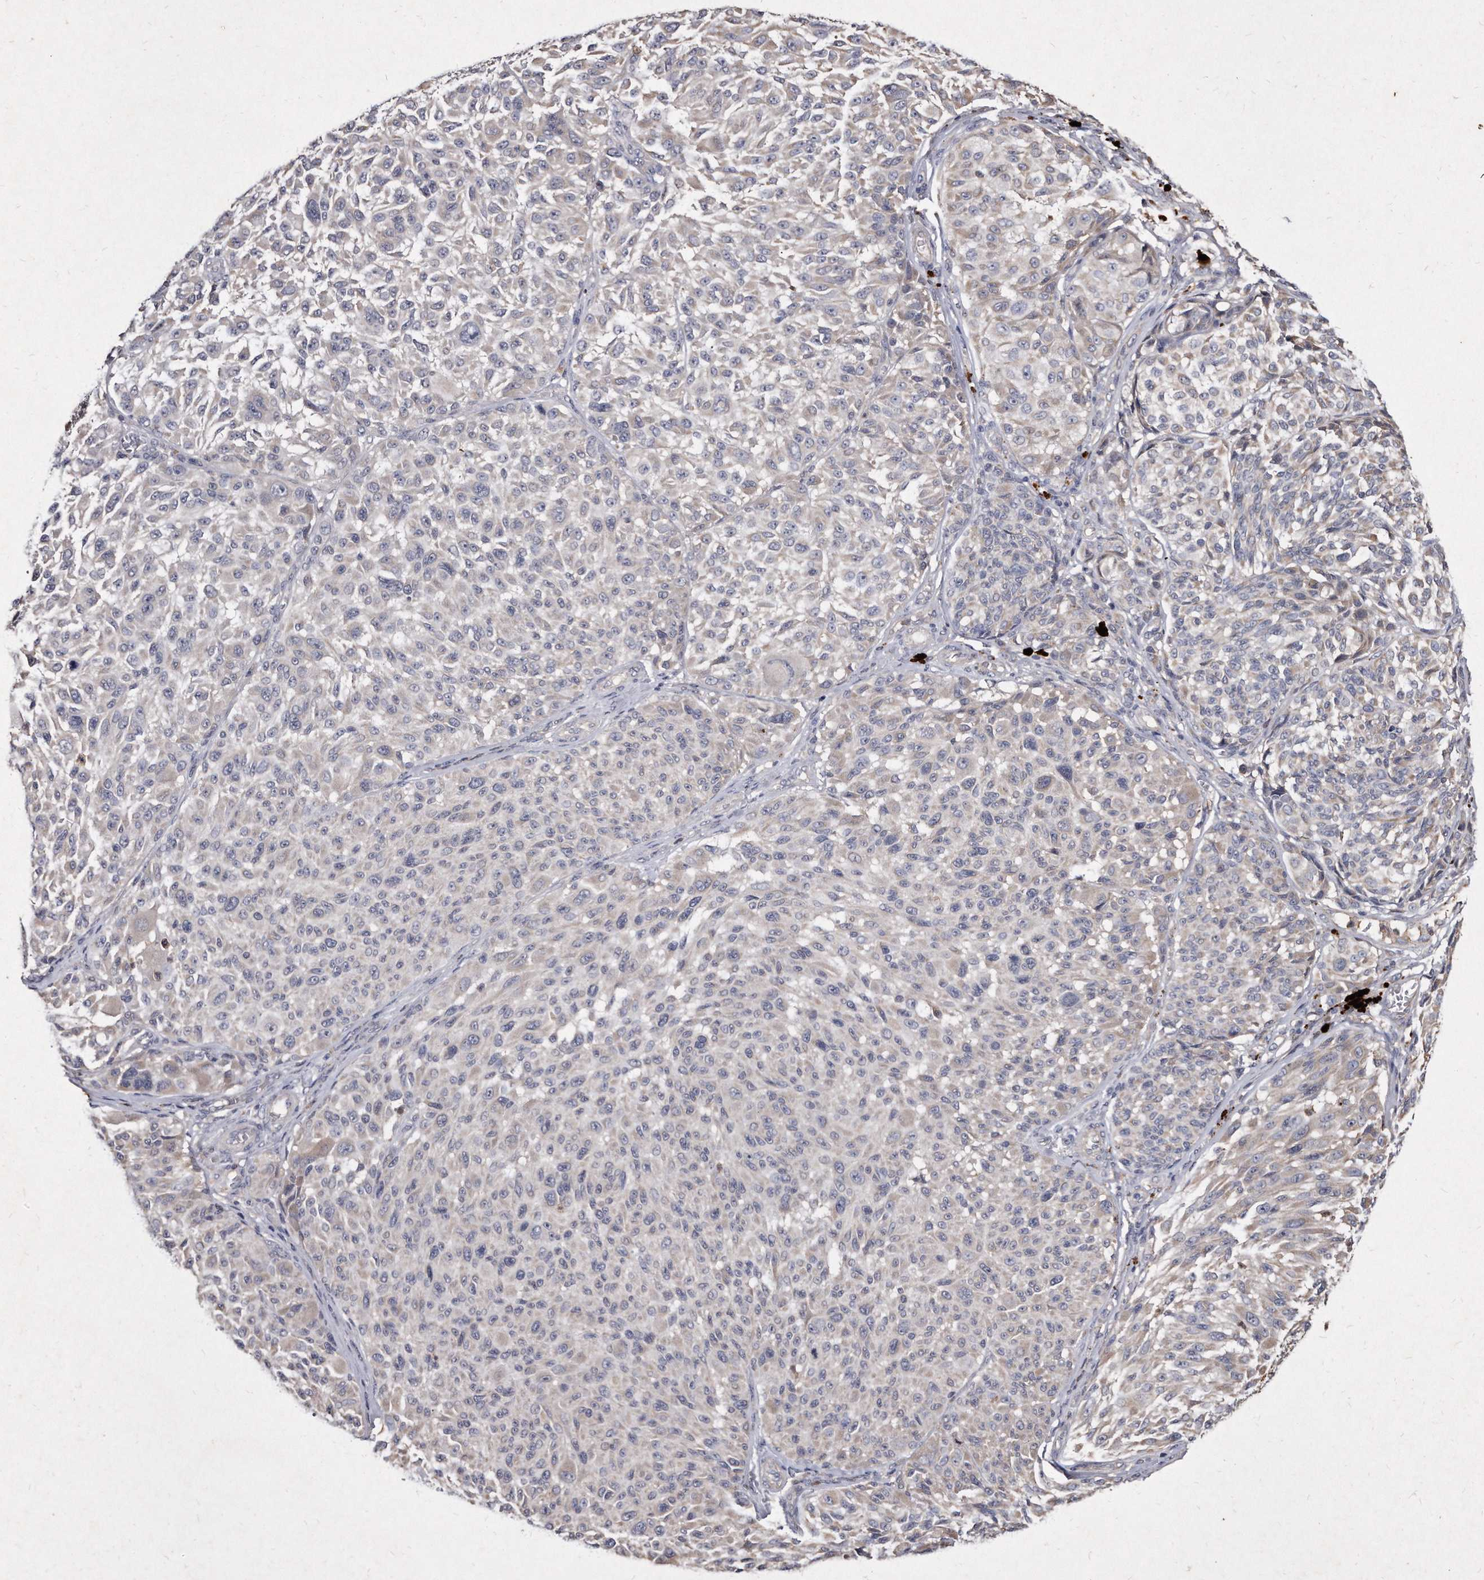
{"staining": {"intensity": "negative", "quantity": "none", "location": "none"}, "tissue": "melanoma", "cell_type": "Tumor cells", "image_type": "cancer", "snomed": [{"axis": "morphology", "description": "Malignant melanoma, NOS"}, {"axis": "topography", "description": "Skin"}], "caption": "Immunohistochemical staining of melanoma exhibits no significant expression in tumor cells.", "gene": "KLHDC3", "patient": {"sex": "male", "age": 83}}